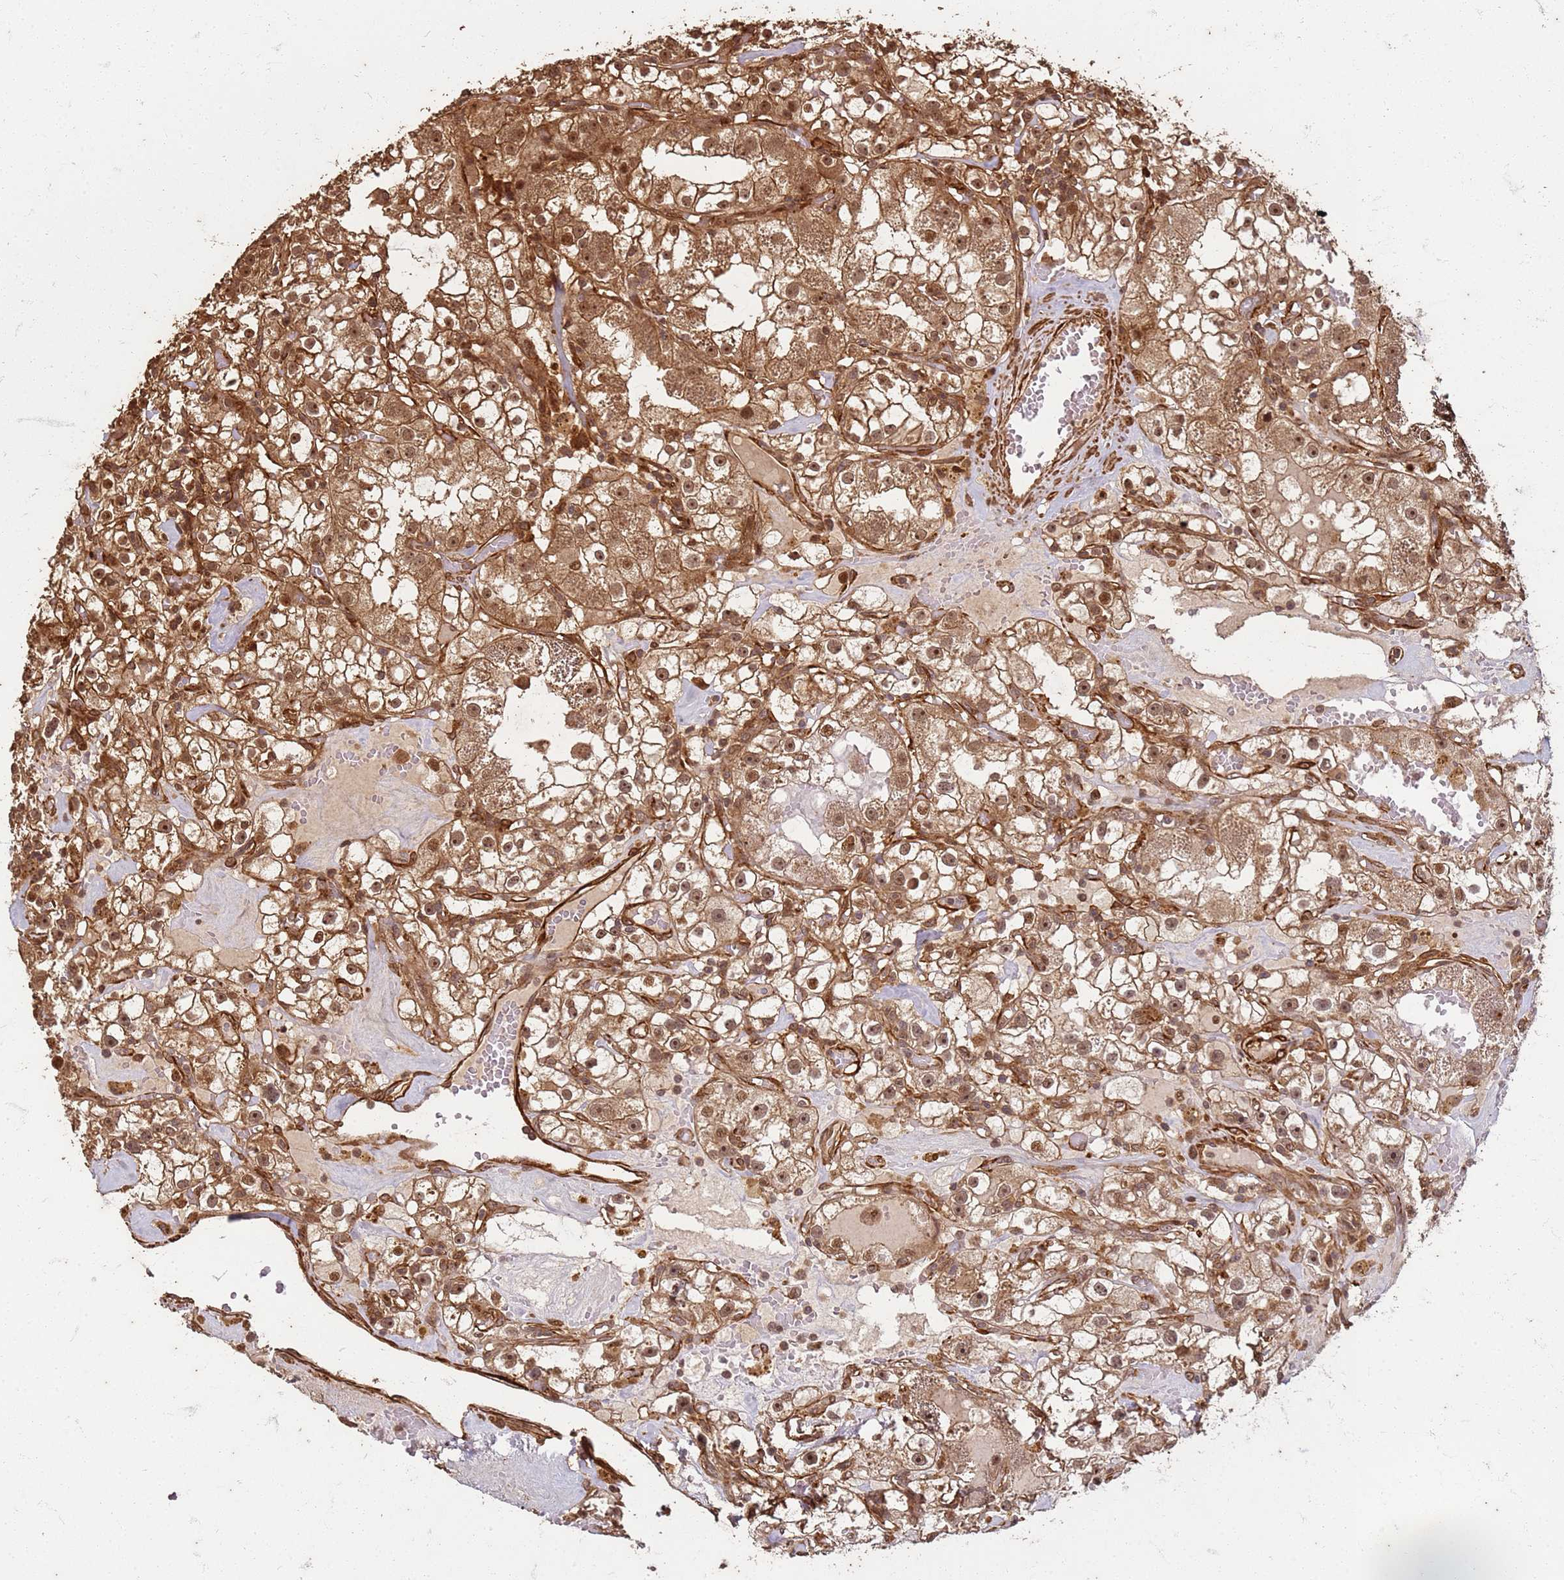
{"staining": {"intensity": "moderate", "quantity": ">75%", "location": "cytoplasmic/membranous,nuclear"}, "tissue": "renal cancer", "cell_type": "Tumor cells", "image_type": "cancer", "snomed": [{"axis": "morphology", "description": "Adenocarcinoma, NOS"}, {"axis": "topography", "description": "Kidney"}], "caption": "Adenocarcinoma (renal) stained with a brown dye displays moderate cytoplasmic/membranous and nuclear positive expression in approximately >75% of tumor cells.", "gene": "KIF26A", "patient": {"sex": "male", "age": 56}}